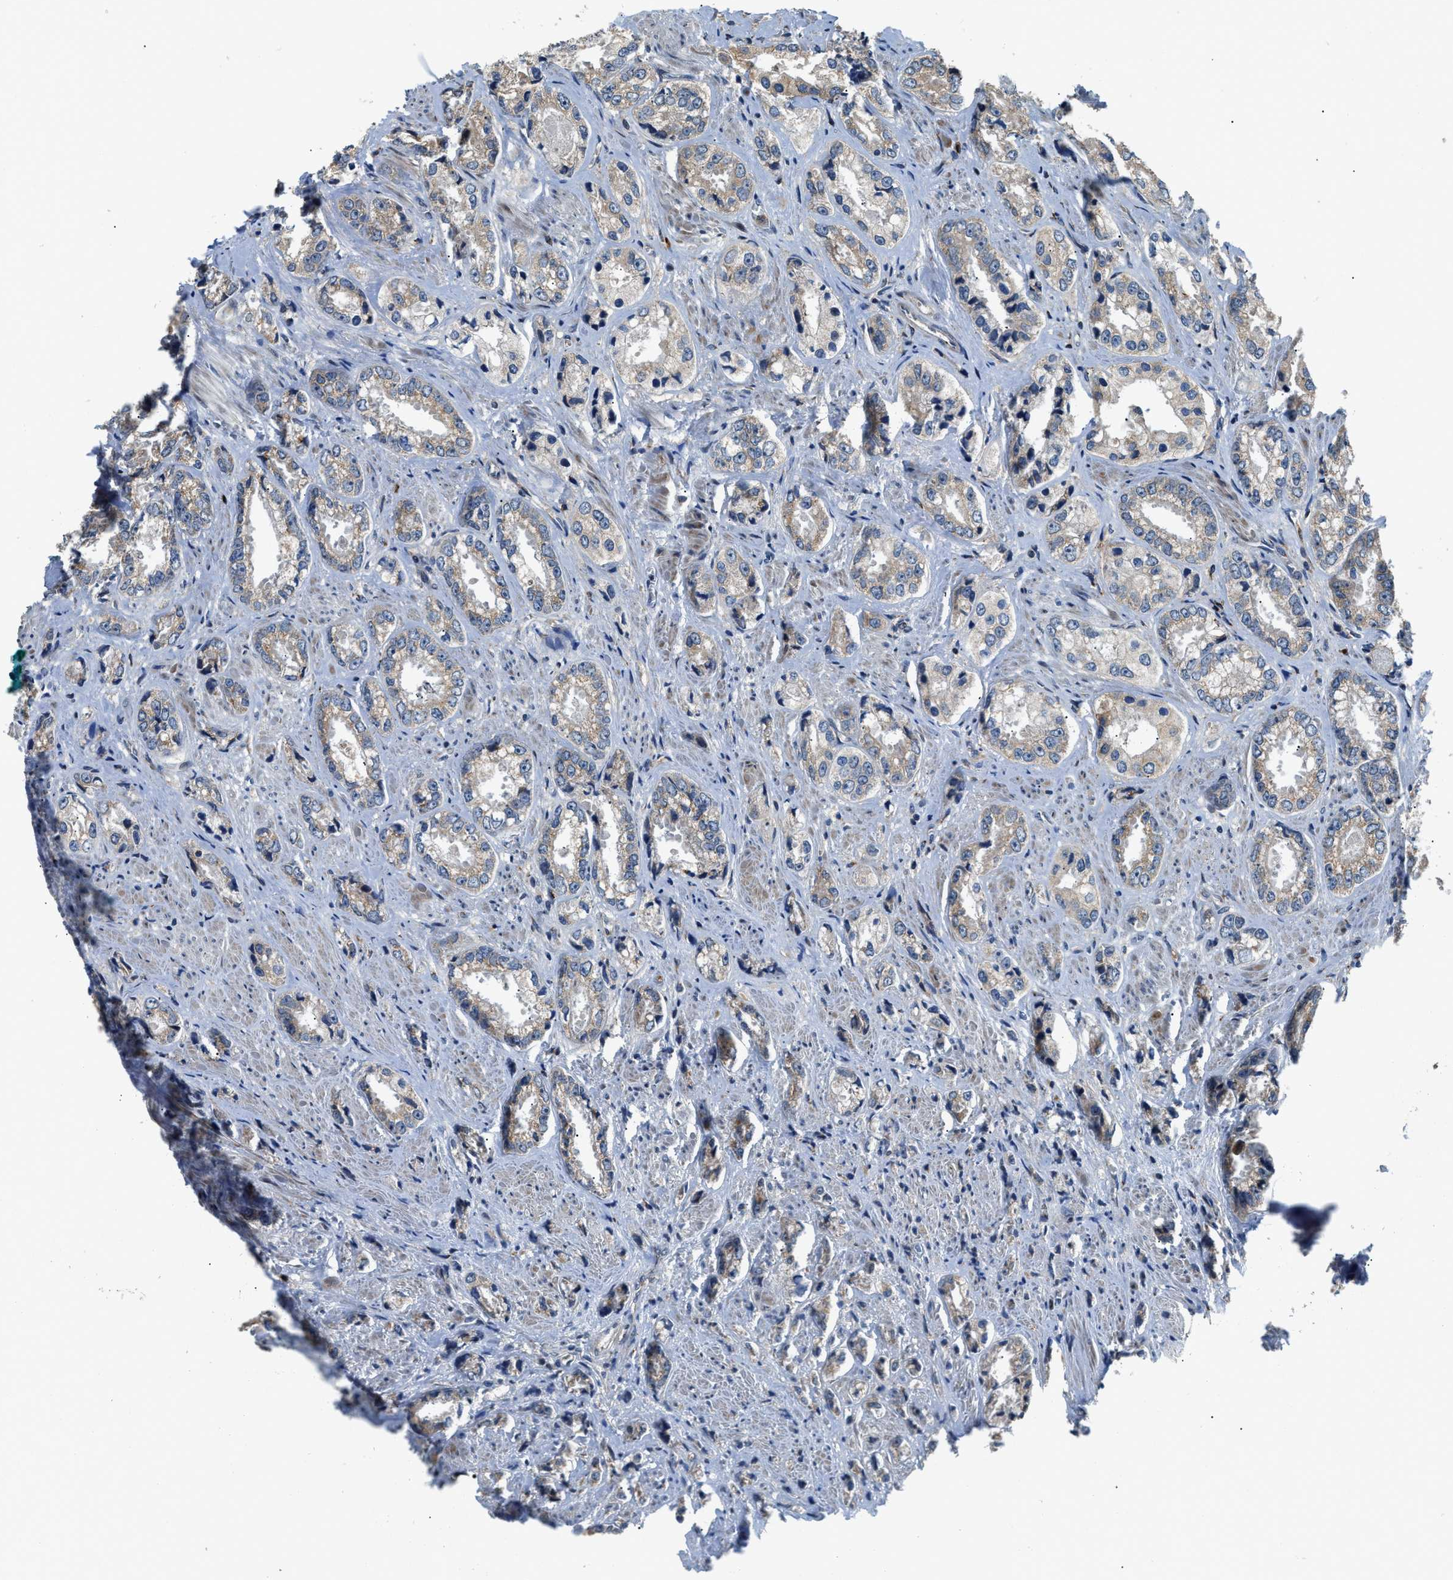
{"staining": {"intensity": "weak", "quantity": "25%-75%", "location": "cytoplasmic/membranous"}, "tissue": "prostate cancer", "cell_type": "Tumor cells", "image_type": "cancer", "snomed": [{"axis": "morphology", "description": "Adenocarcinoma, High grade"}, {"axis": "topography", "description": "Prostate"}], "caption": "Protein expression analysis of human prostate cancer (high-grade adenocarcinoma) reveals weak cytoplasmic/membranous expression in about 25%-75% of tumor cells. (DAB (3,3'-diaminobenzidine) IHC with brightfield microscopy, high magnification).", "gene": "FUT8", "patient": {"sex": "male", "age": 61}}